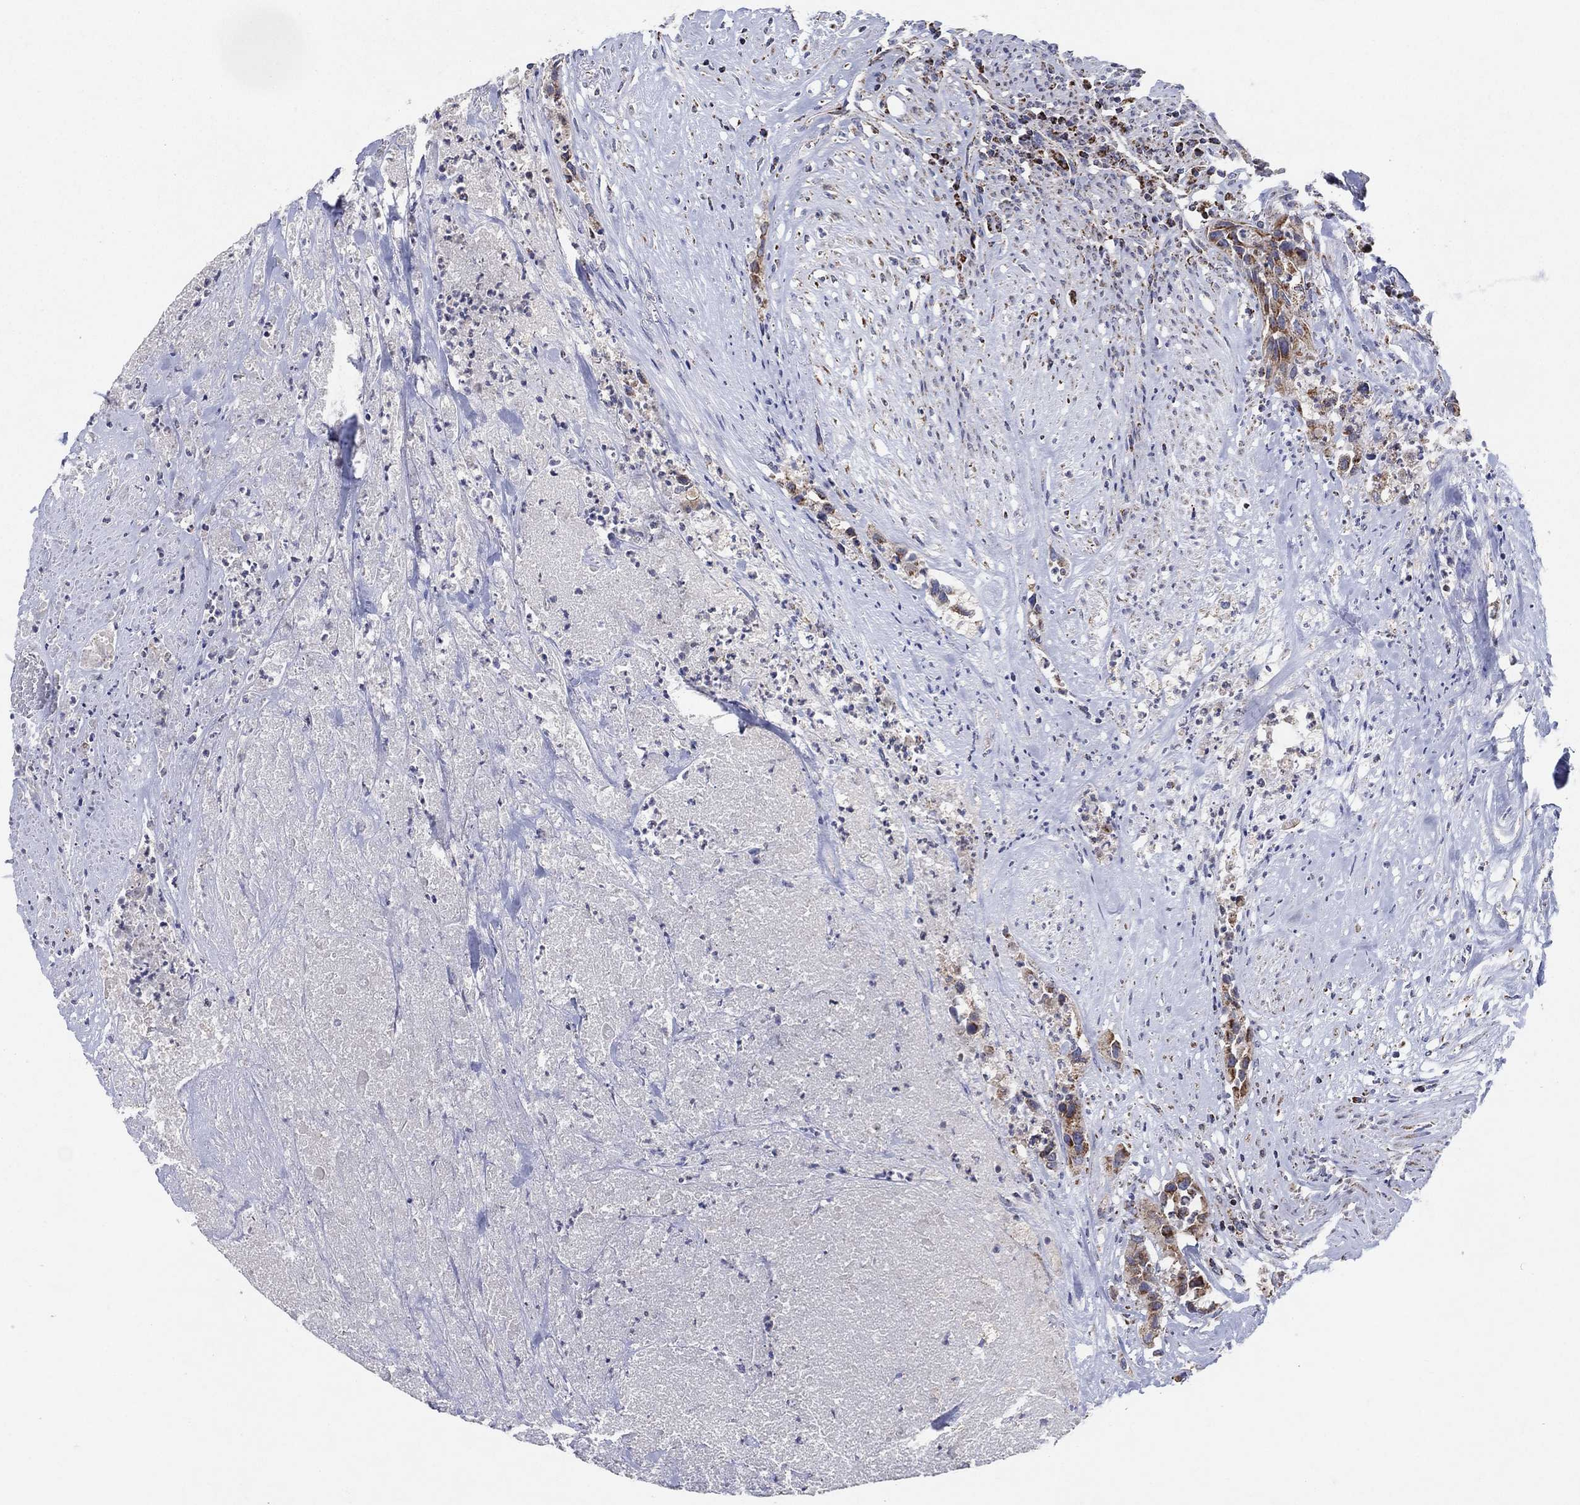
{"staining": {"intensity": "moderate", "quantity": ">75%", "location": "cytoplasmic/membranous"}, "tissue": "urothelial cancer", "cell_type": "Tumor cells", "image_type": "cancer", "snomed": [{"axis": "morphology", "description": "Urothelial carcinoma, High grade"}, {"axis": "topography", "description": "Urinary bladder"}], "caption": "There is medium levels of moderate cytoplasmic/membranous expression in tumor cells of urothelial carcinoma (high-grade), as demonstrated by immunohistochemical staining (brown color).", "gene": "C9orf85", "patient": {"sex": "female", "age": 73}}